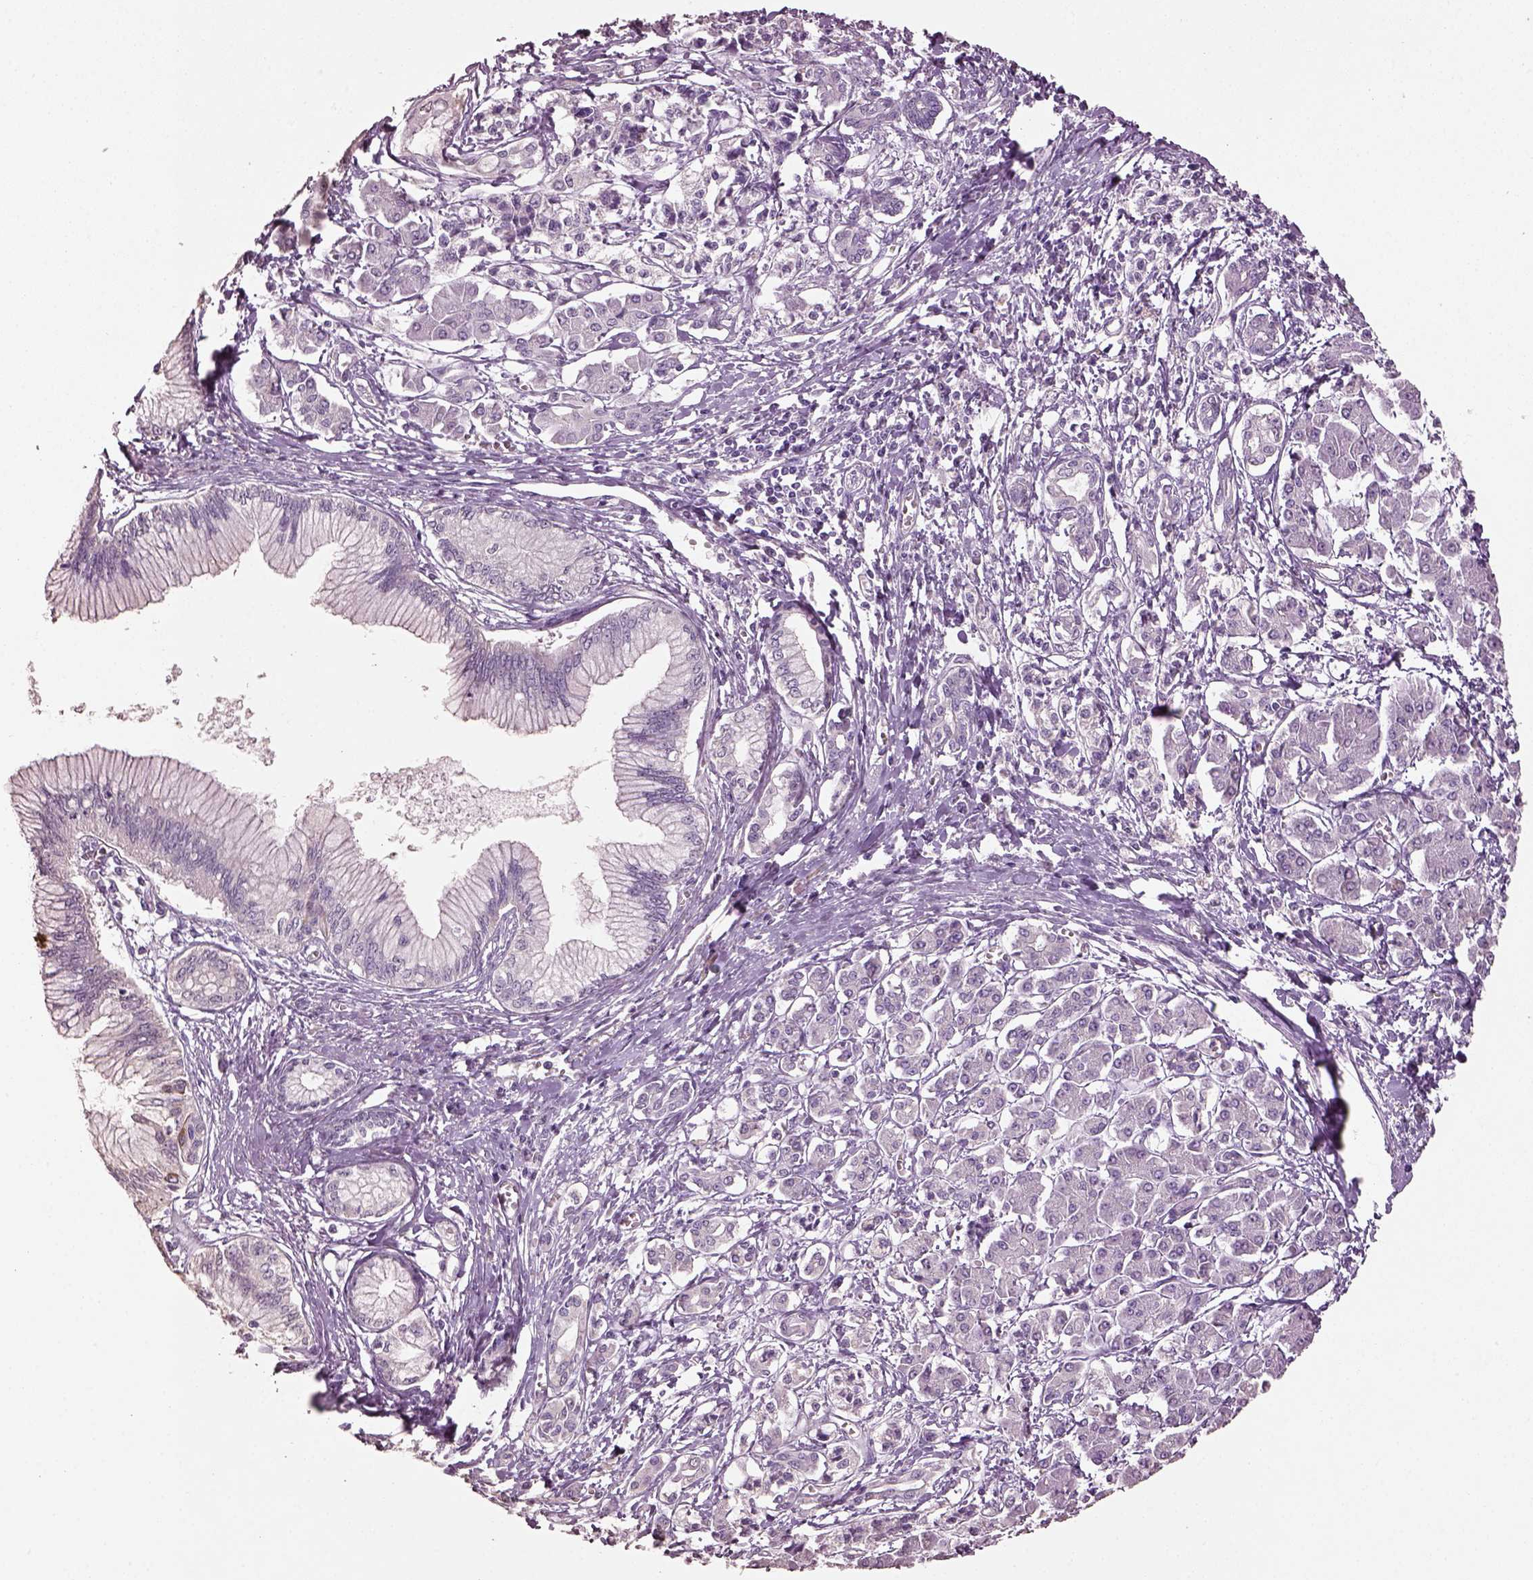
{"staining": {"intensity": "negative", "quantity": "none", "location": "none"}, "tissue": "pancreatic cancer", "cell_type": "Tumor cells", "image_type": "cancer", "snomed": [{"axis": "morphology", "description": "Adenocarcinoma, NOS"}, {"axis": "topography", "description": "Pancreas"}], "caption": "High power microscopy image of an immunohistochemistry (IHC) micrograph of pancreatic cancer, revealing no significant positivity in tumor cells.", "gene": "KCNIP3", "patient": {"sex": "female", "age": 68}}